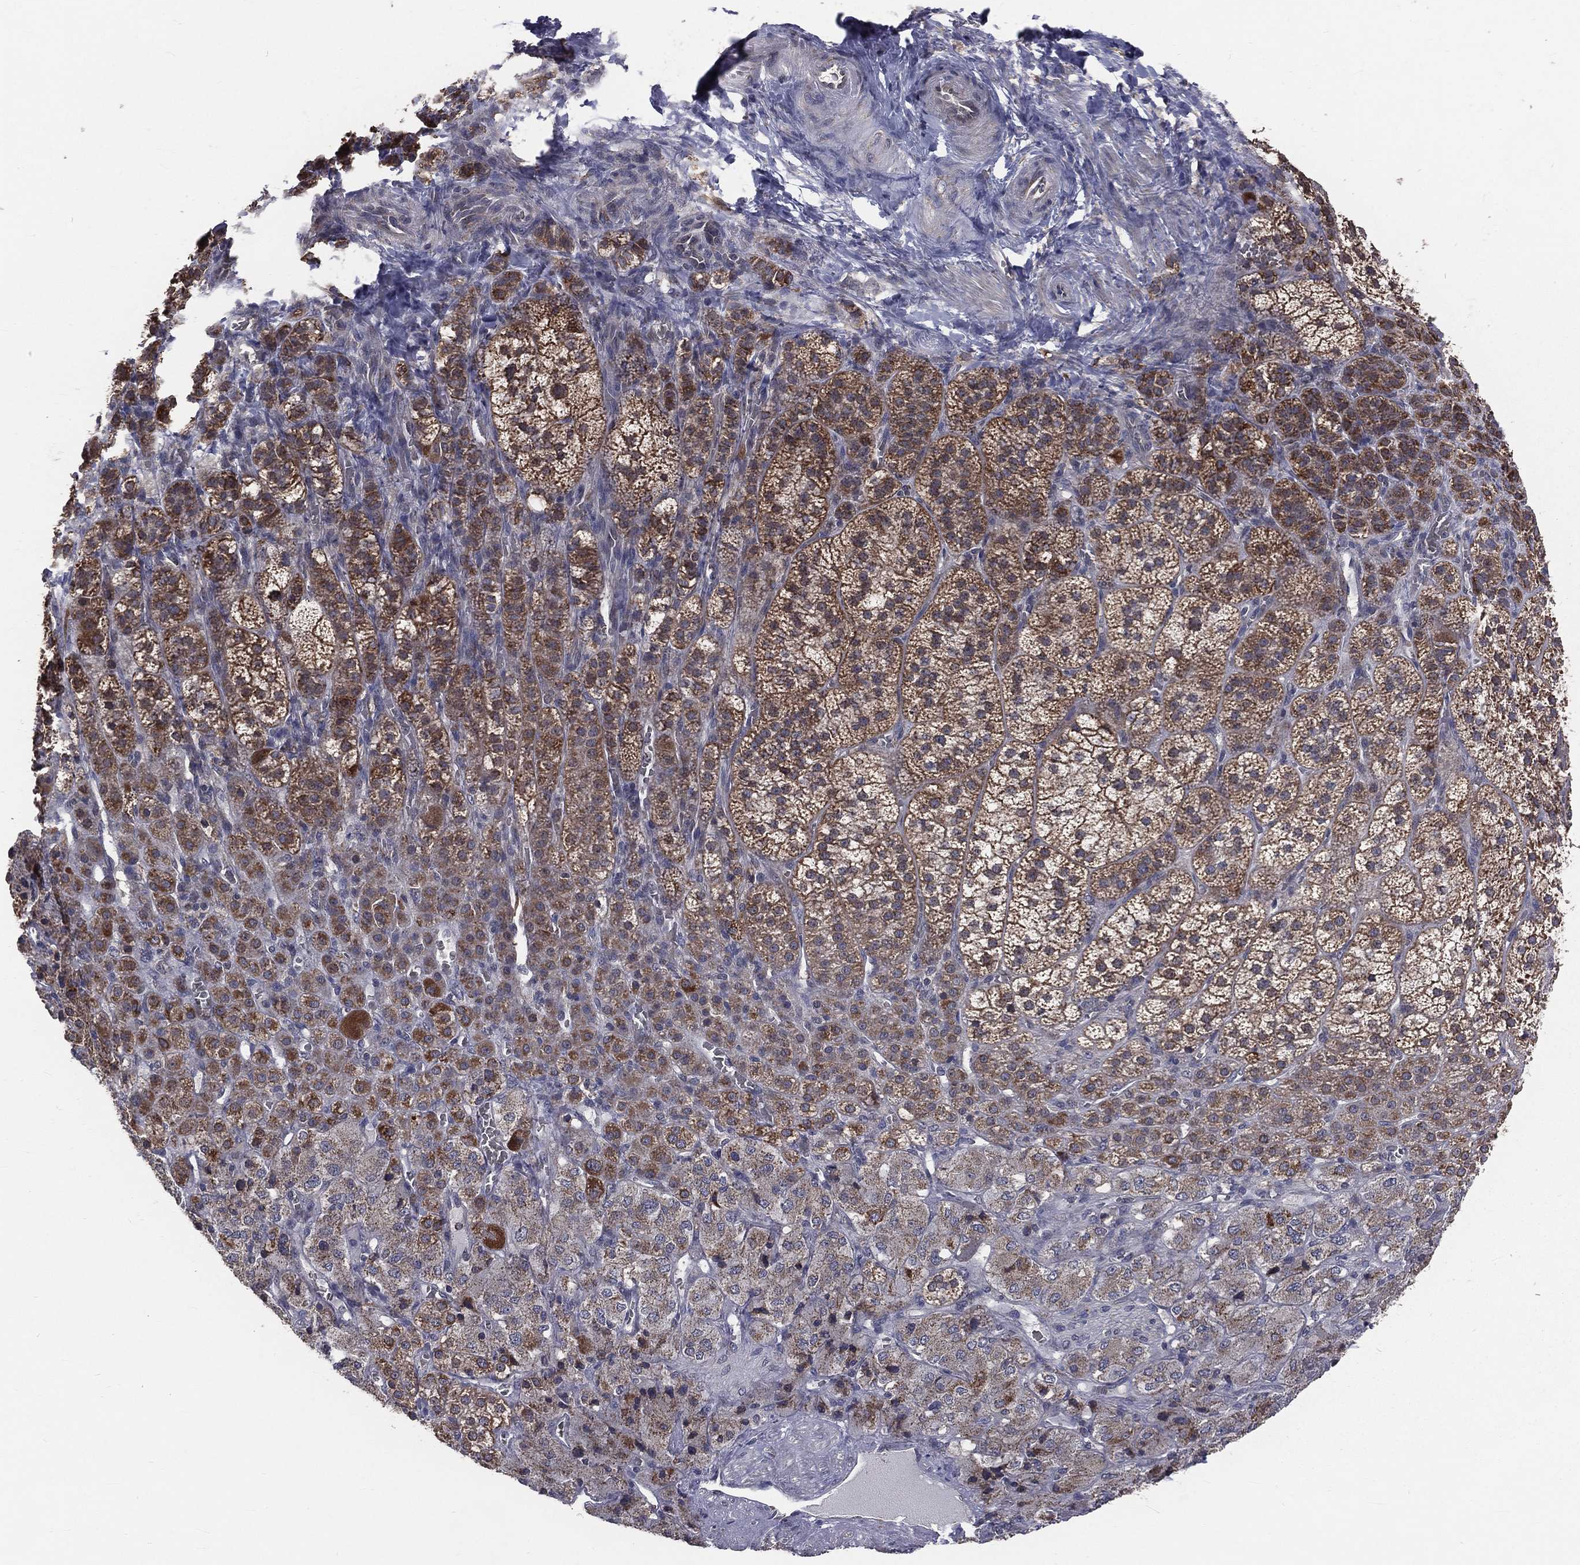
{"staining": {"intensity": "moderate", "quantity": ">75%", "location": "cytoplasmic/membranous"}, "tissue": "adrenal gland", "cell_type": "Glandular cells", "image_type": "normal", "snomed": [{"axis": "morphology", "description": "Normal tissue, NOS"}, {"axis": "topography", "description": "Adrenal gland"}], "caption": "IHC (DAB) staining of unremarkable adrenal gland reveals moderate cytoplasmic/membranous protein expression in approximately >75% of glandular cells.", "gene": "MRPL46", "patient": {"sex": "female", "age": 60}}